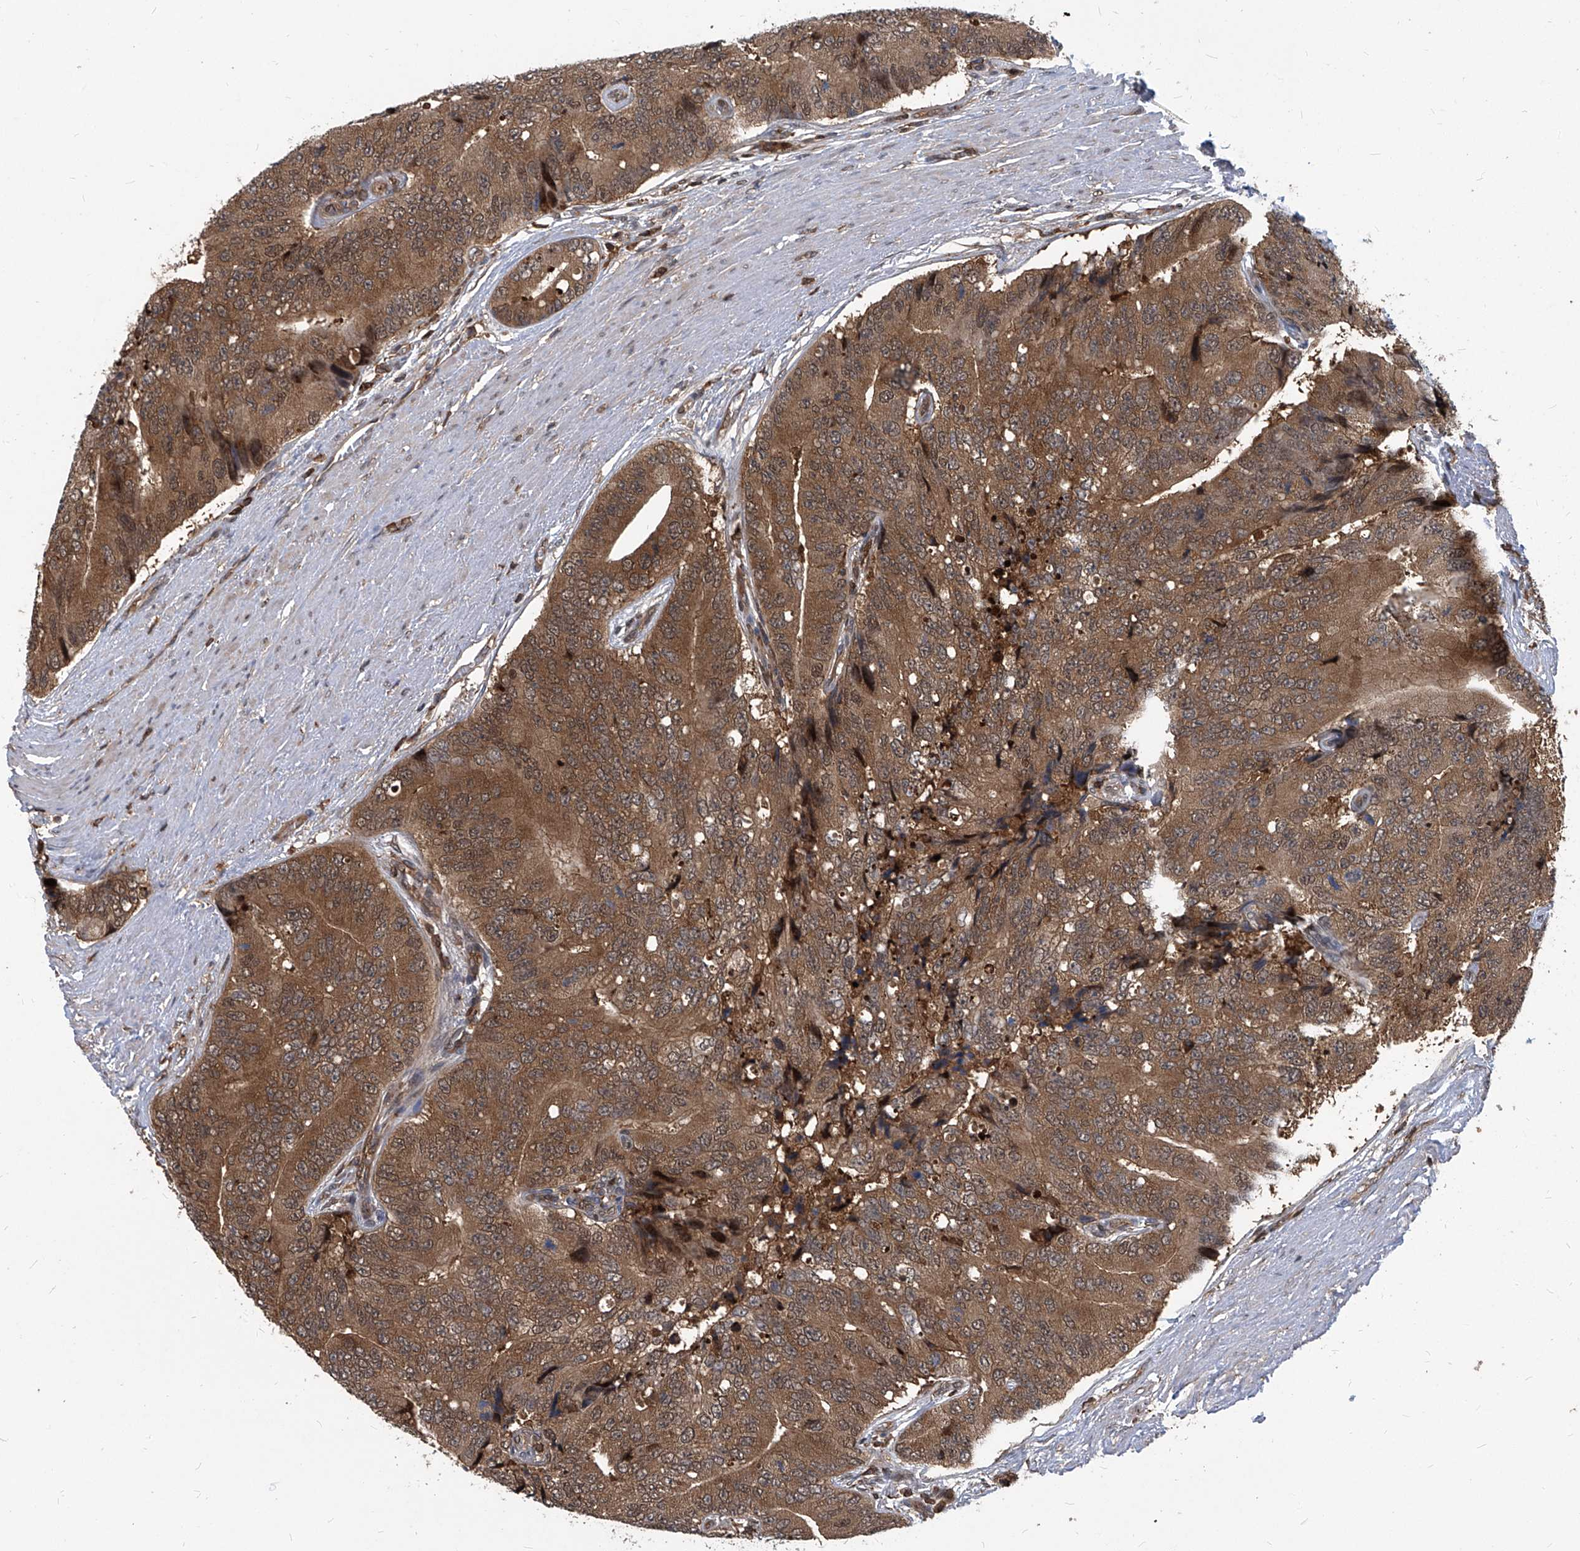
{"staining": {"intensity": "moderate", "quantity": ">75%", "location": "cytoplasmic/membranous"}, "tissue": "prostate cancer", "cell_type": "Tumor cells", "image_type": "cancer", "snomed": [{"axis": "morphology", "description": "Adenocarcinoma, High grade"}, {"axis": "topography", "description": "Prostate"}], "caption": "IHC photomicrograph of neoplastic tissue: prostate cancer (high-grade adenocarcinoma) stained using immunohistochemistry (IHC) reveals medium levels of moderate protein expression localized specifically in the cytoplasmic/membranous of tumor cells, appearing as a cytoplasmic/membranous brown color.", "gene": "PSMB1", "patient": {"sex": "male", "age": 70}}